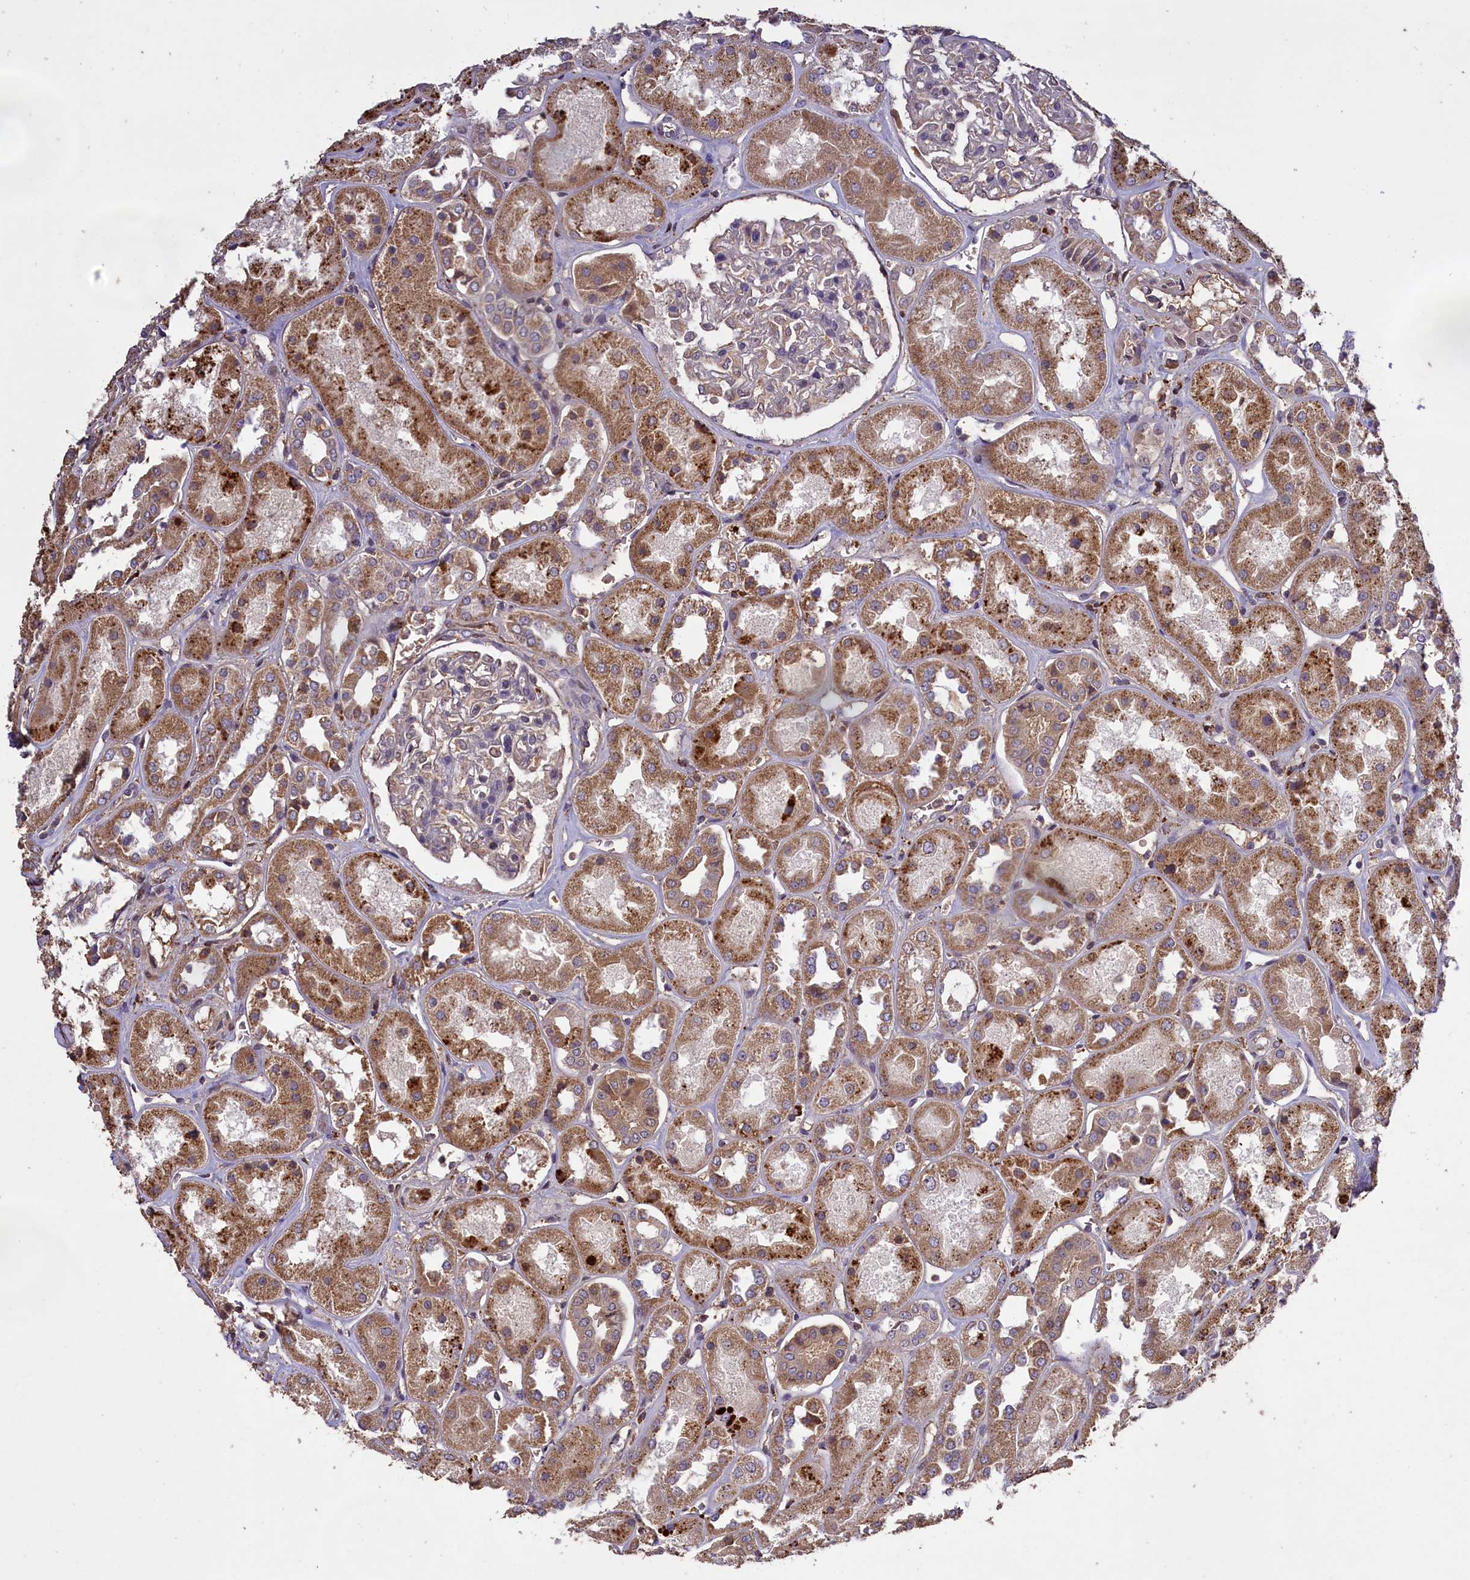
{"staining": {"intensity": "negative", "quantity": "none", "location": "none"}, "tissue": "kidney", "cell_type": "Cells in glomeruli", "image_type": "normal", "snomed": [{"axis": "morphology", "description": "Normal tissue, NOS"}, {"axis": "topography", "description": "Kidney"}], "caption": "Immunohistochemistry micrograph of benign kidney stained for a protein (brown), which demonstrates no positivity in cells in glomeruli.", "gene": "CLRN2", "patient": {"sex": "male", "age": 70}}